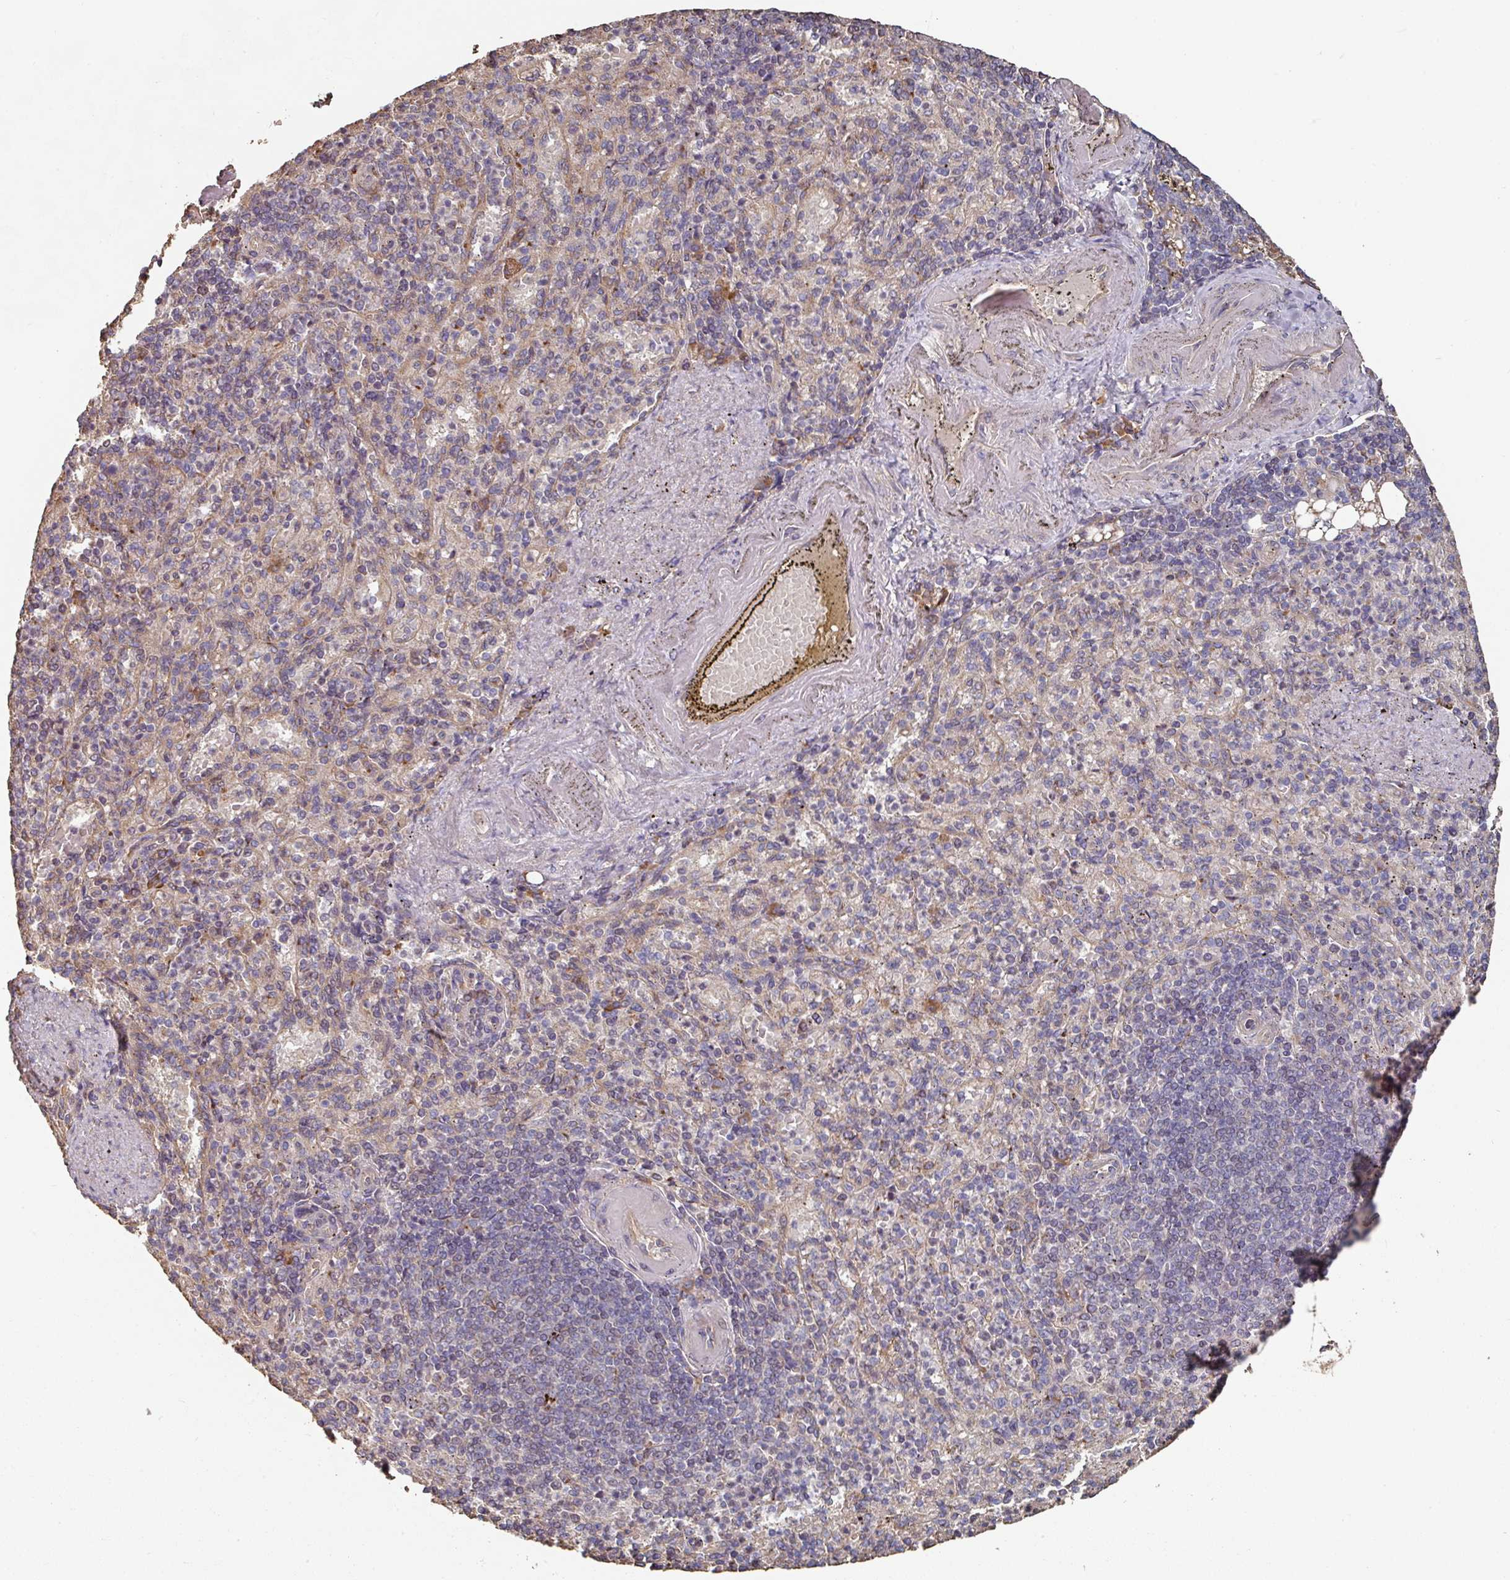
{"staining": {"intensity": "weak", "quantity": "<25%", "location": "cytoplasmic/membranous"}, "tissue": "spleen", "cell_type": "Cells in red pulp", "image_type": "normal", "snomed": [{"axis": "morphology", "description": "Normal tissue, NOS"}, {"axis": "topography", "description": "Spleen"}], "caption": "High power microscopy histopathology image of an immunohistochemistry histopathology image of benign spleen, revealing no significant staining in cells in red pulp. The staining was performed using DAB (3,3'-diaminobenzidine) to visualize the protein expression in brown, while the nuclei were stained in blue with hematoxylin (Magnification: 20x).", "gene": "EDEM2", "patient": {"sex": "female", "age": 74}}